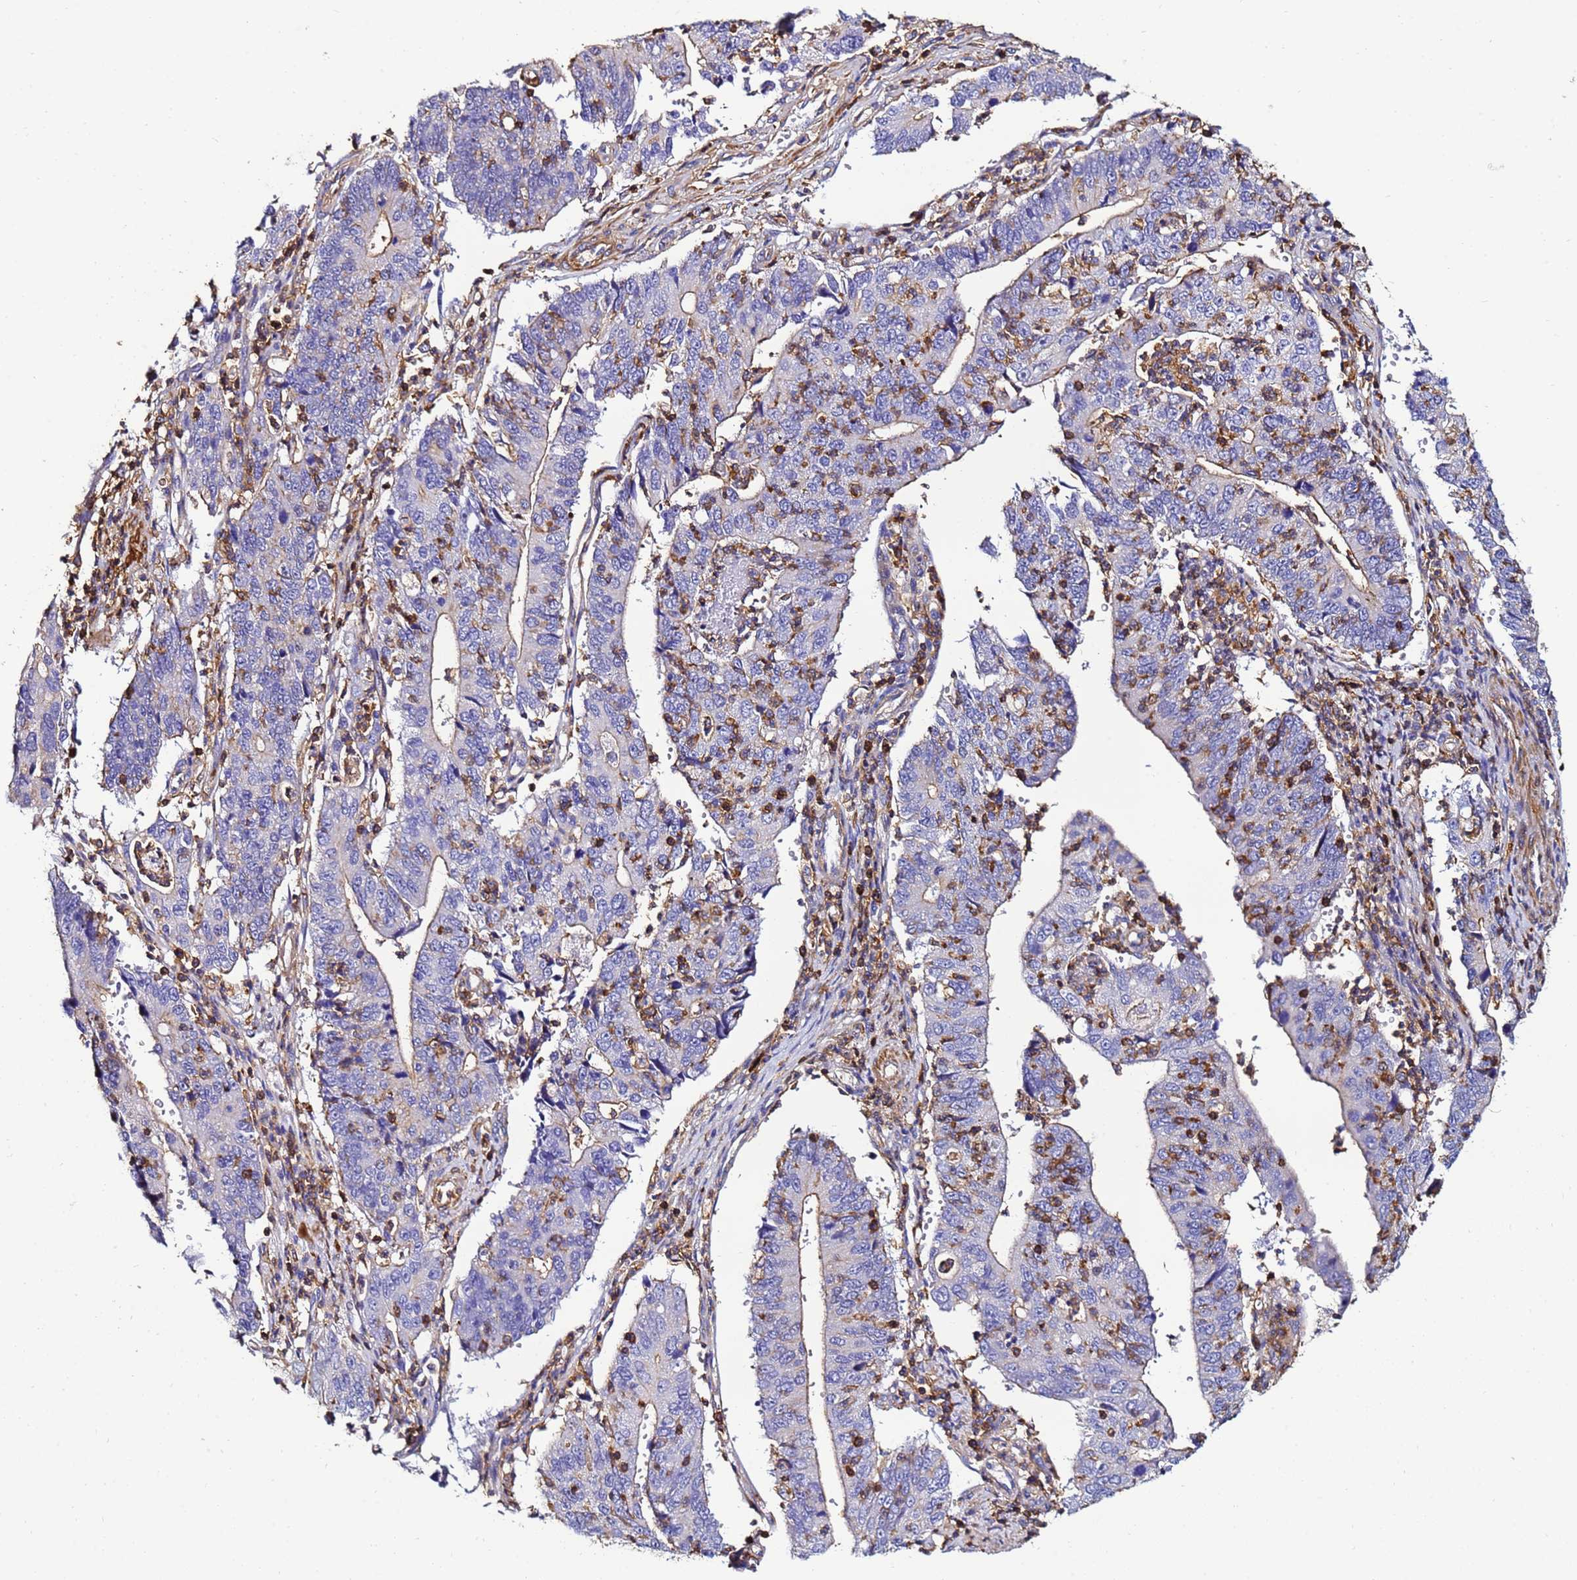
{"staining": {"intensity": "weak", "quantity": "<25%", "location": "cytoplasmic/membranous"}, "tissue": "stomach cancer", "cell_type": "Tumor cells", "image_type": "cancer", "snomed": [{"axis": "morphology", "description": "Adenocarcinoma, NOS"}, {"axis": "topography", "description": "Stomach"}], "caption": "Immunohistochemistry (IHC) image of human stomach adenocarcinoma stained for a protein (brown), which shows no staining in tumor cells.", "gene": "ACTB", "patient": {"sex": "male", "age": 59}}